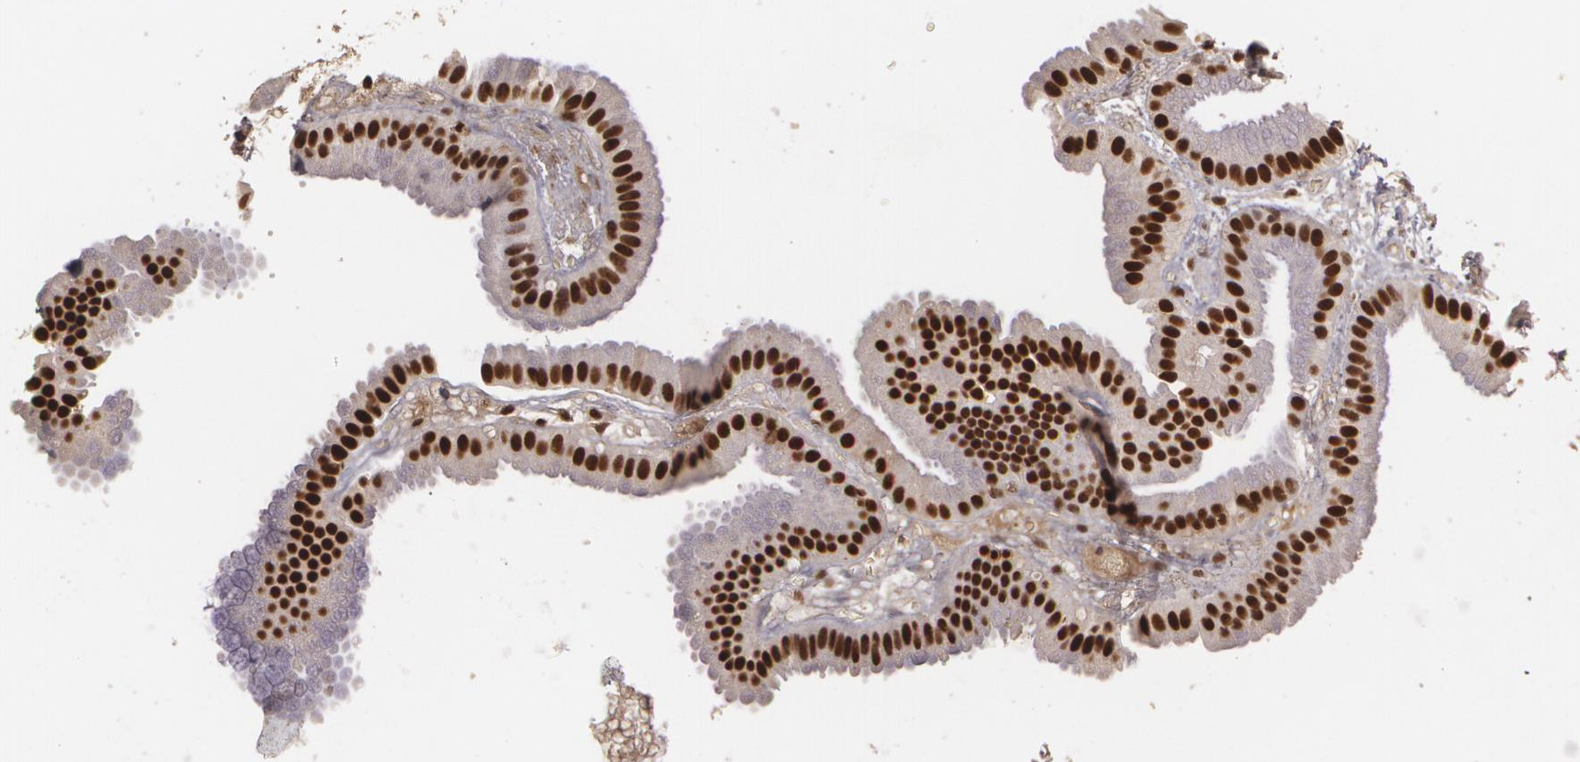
{"staining": {"intensity": "strong", "quantity": ">75%", "location": "nuclear"}, "tissue": "gallbladder", "cell_type": "Glandular cells", "image_type": "normal", "snomed": [{"axis": "morphology", "description": "Normal tissue, NOS"}, {"axis": "topography", "description": "Gallbladder"}], "caption": "High-power microscopy captured an IHC histopathology image of benign gallbladder, revealing strong nuclear staining in approximately >75% of glandular cells.", "gene": "RCOR1", "patient": {"sex": "female", "age": 63}}